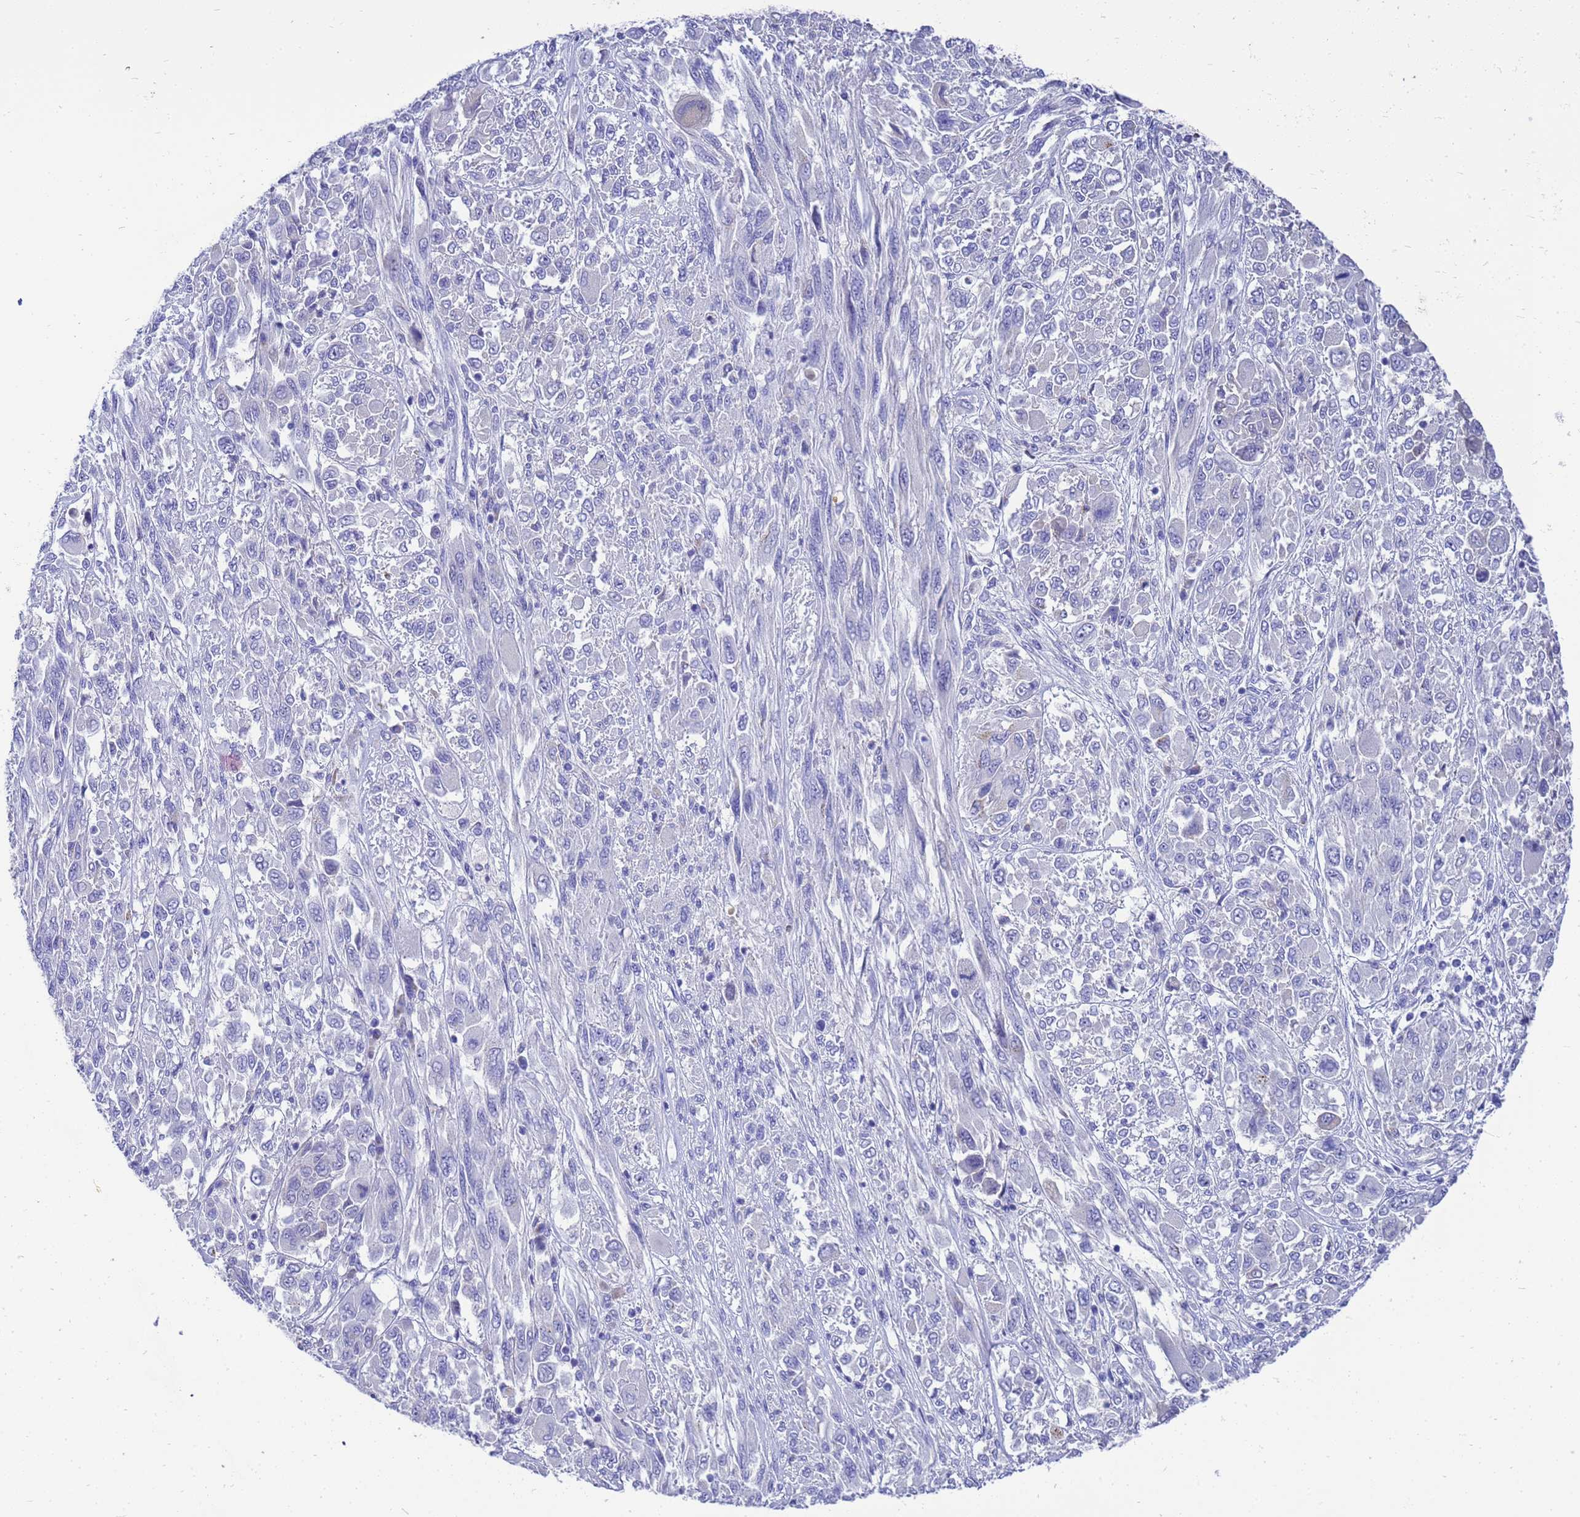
{"staining": {"intensity": "negative", "quantity": "none", "location": "none"}, "tissue": "melanoma", "cell_type": "Tumor cells", "image_type": "cancer", "snomed": [{"axis": "morphology", "description": "Malignant melanoma, NOS"}, {"axis": "topography", "description": "Skin"}], "caption": "Immunohistochemical staining of human melanoma shows no significant expression in tumor cells.", "gene": "OR52E2", "patient": {"sex": "female", "age": 91}}